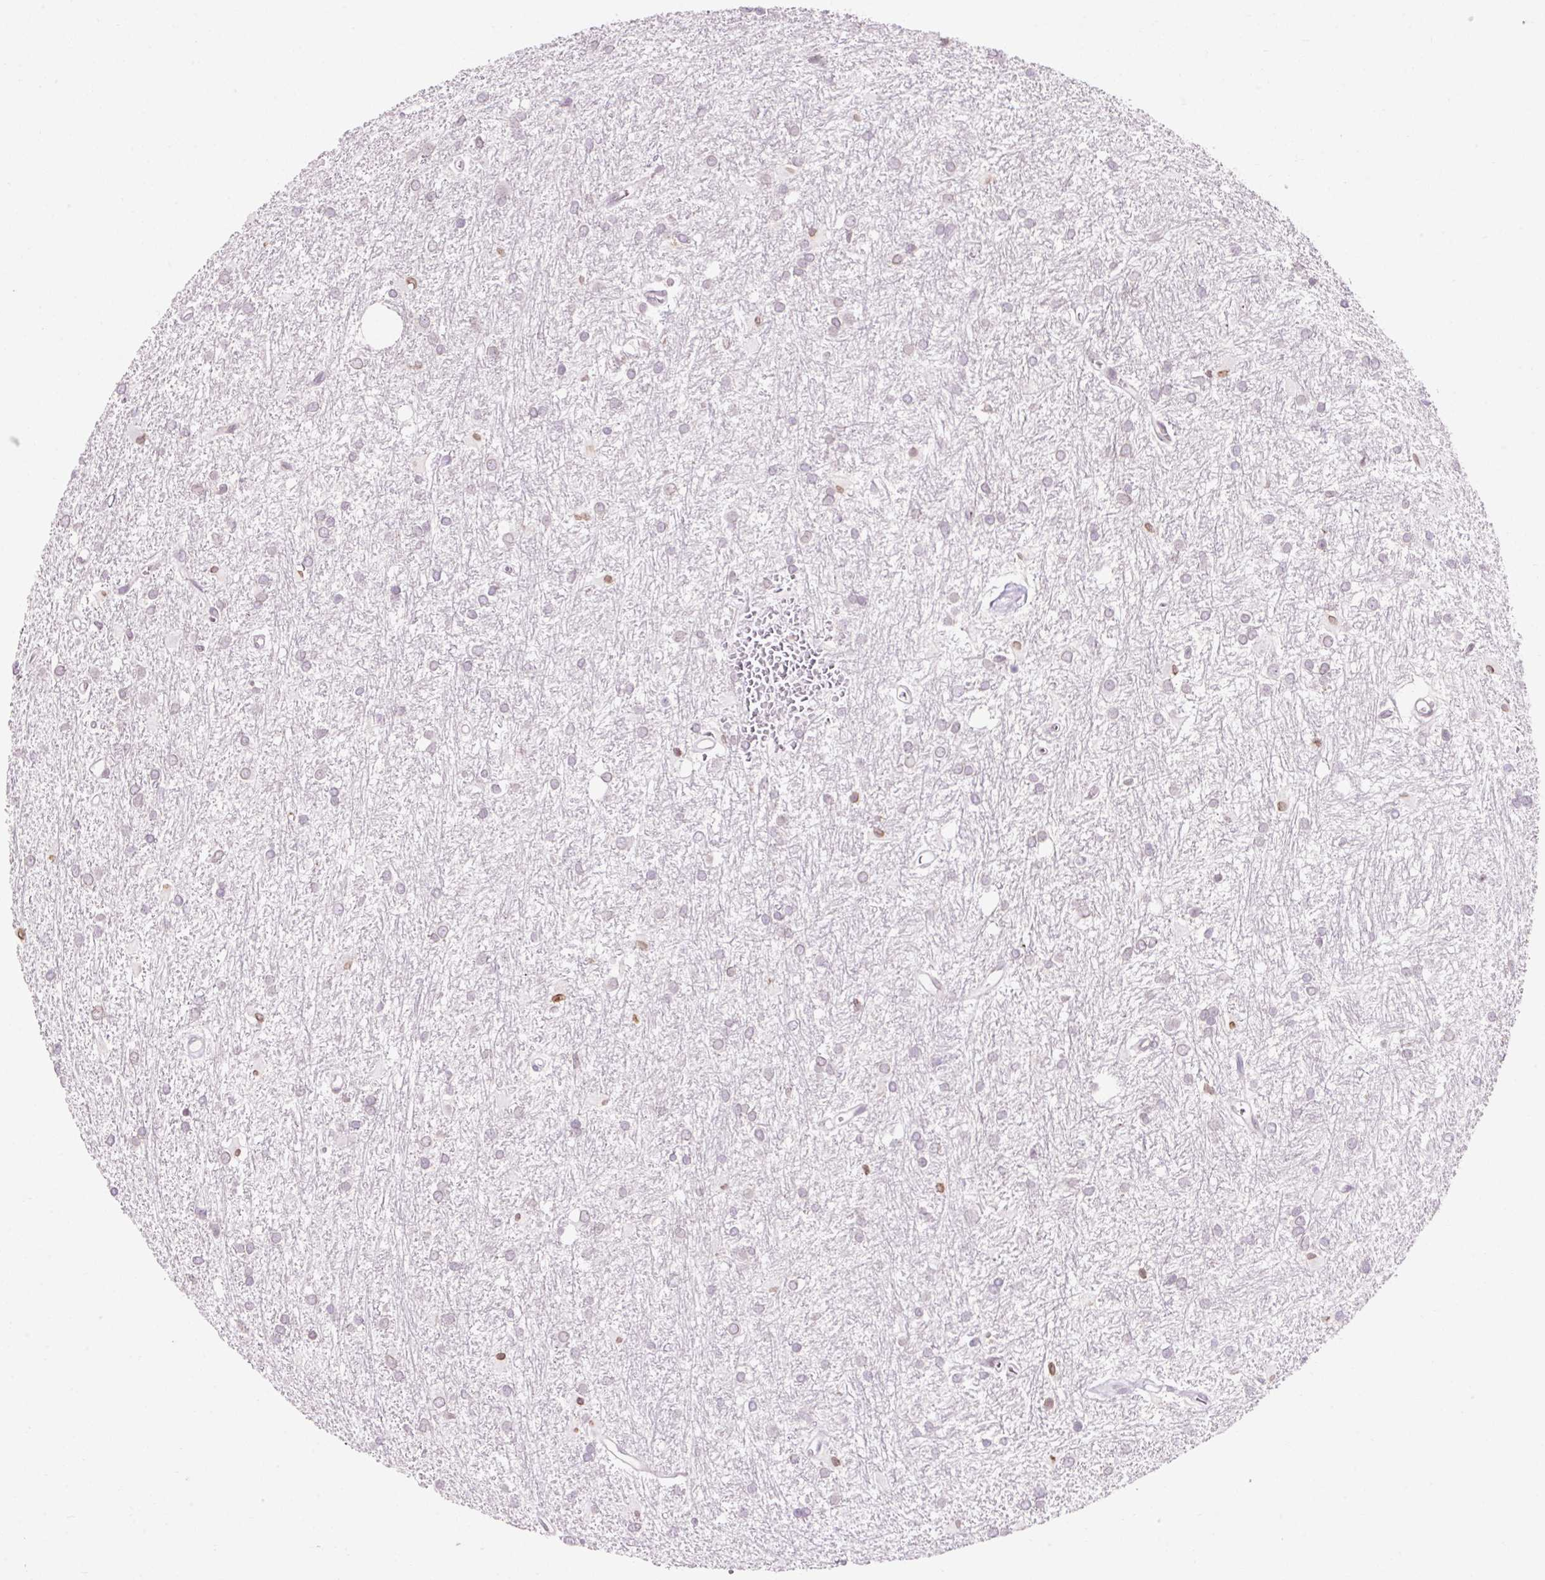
{"staining": {"intensity": "weak", "quantity": "<25%", "location": "cytoplasmic/membranous,nuclear"}, "tissue": "glioma", "cell_type": "Tumor cells", "image_type": "cancer", "snomed": [{"axis": "morphology", "description": "Glioma, malignant, High grade"}, {"axis": "topography", "description": "Brain"}], "caption": "Immunohistochemistry (IHC) micrograph of neoplastic tissue: glioma stained with DAB demonstrates no significant protein positivity in tumor cells.", "gene": "ZNF610", "patient": {"sex": "female", "age": 50}}